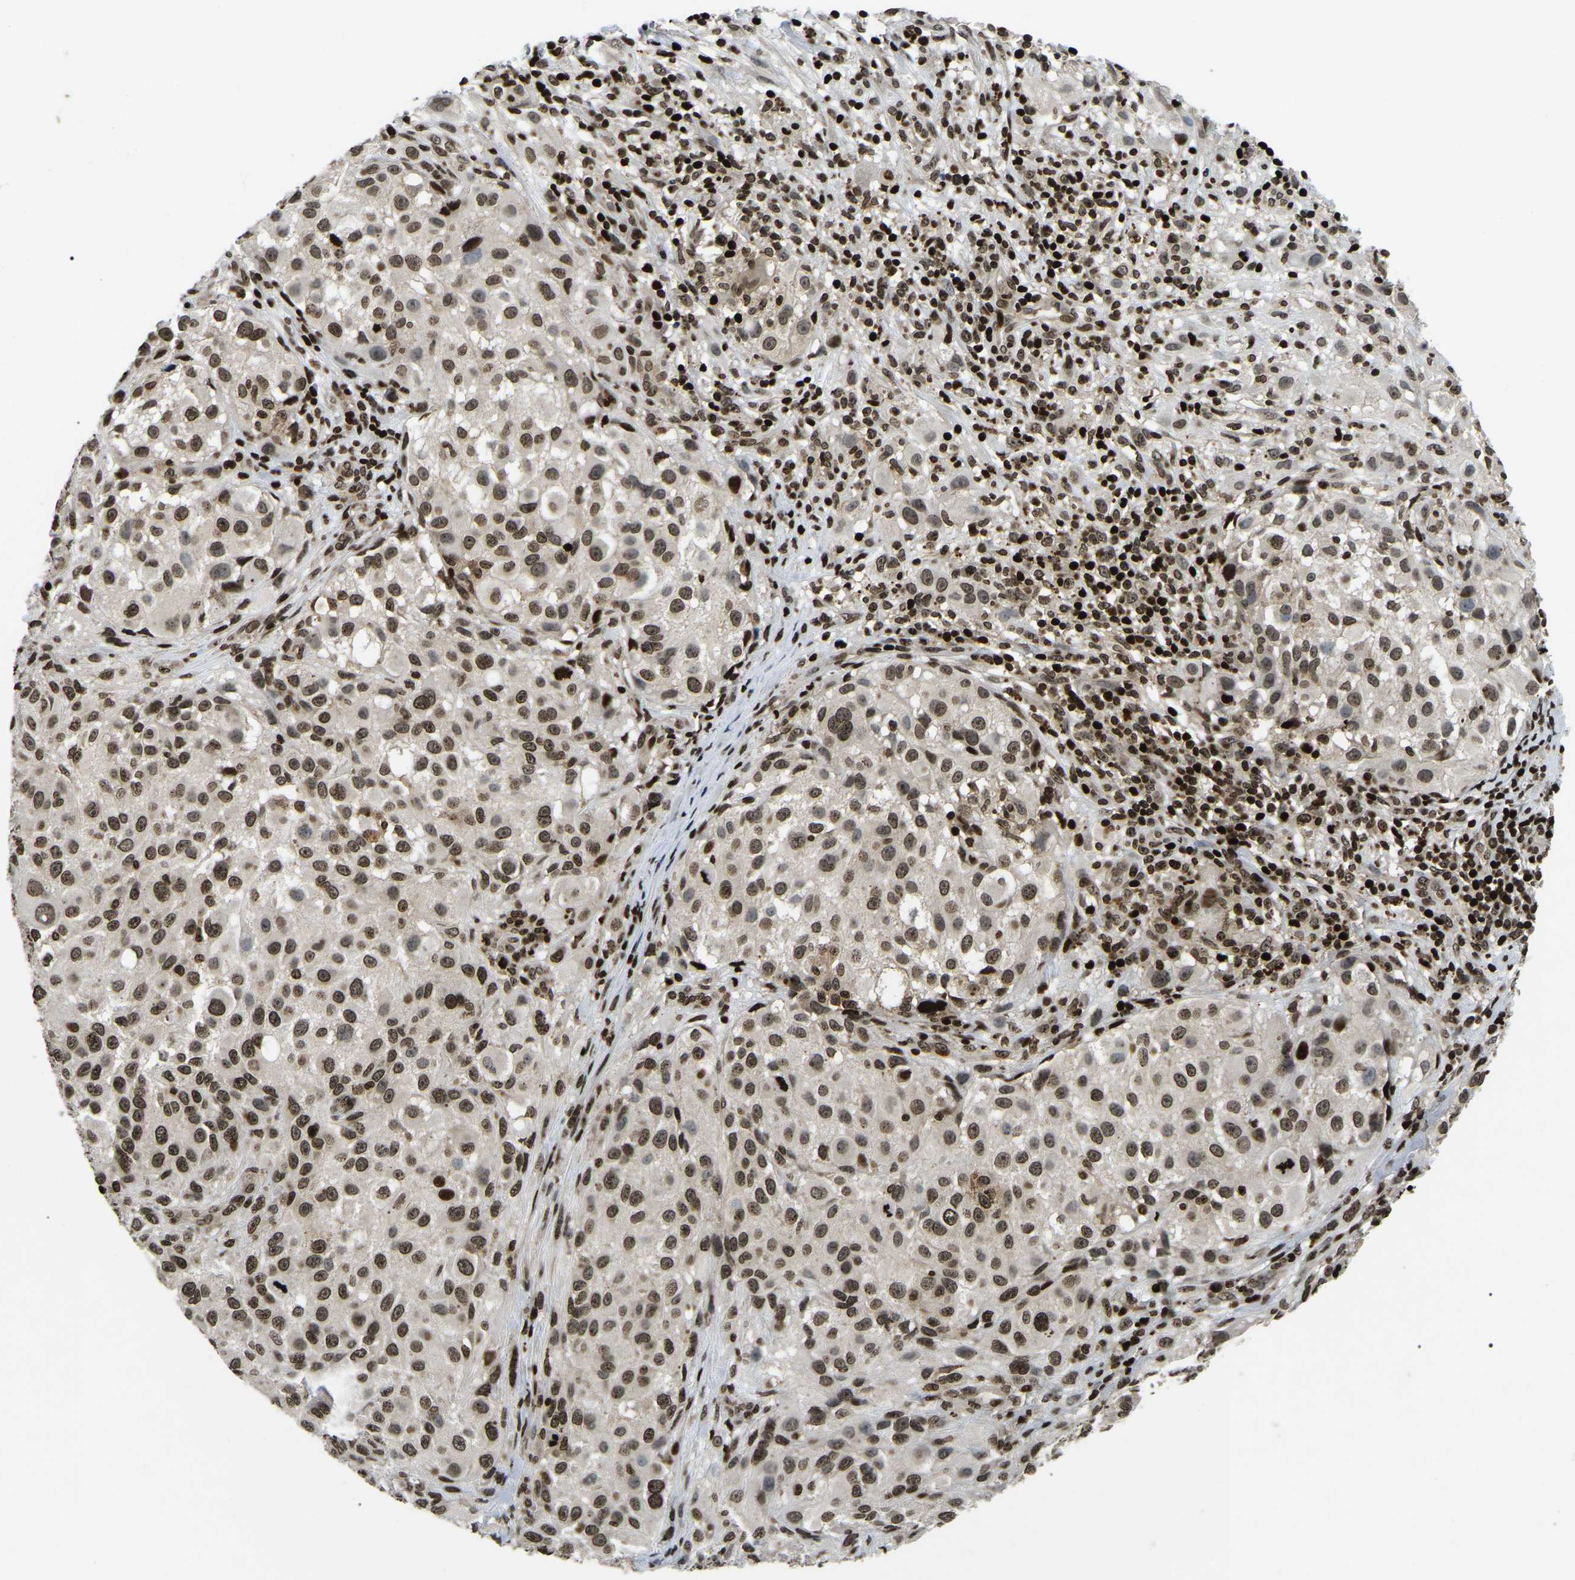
{"staining": {"intensity": "moderate", "quantity": ">75%", "location": "nuclear"}, "tissue": "melanoma", "cell_type": "Tumor cells", "image_type": "cancer", "snomed": [{"axis": "morphology", "description": "Necrosis, NOS"}, {"axis": "morphology", "description": "Malignant melanoma, NOS"}, {"axis": "topography", "description": "Skin"}], "caption": "A histopathology image showing moderate nuclear expression in approximately >75% of tumor cells in malignant melanoma, as visualized by brown immunohistochemical staining.", "gene": "LRRC61", "patient": {"sex": "female", "age": 87}}